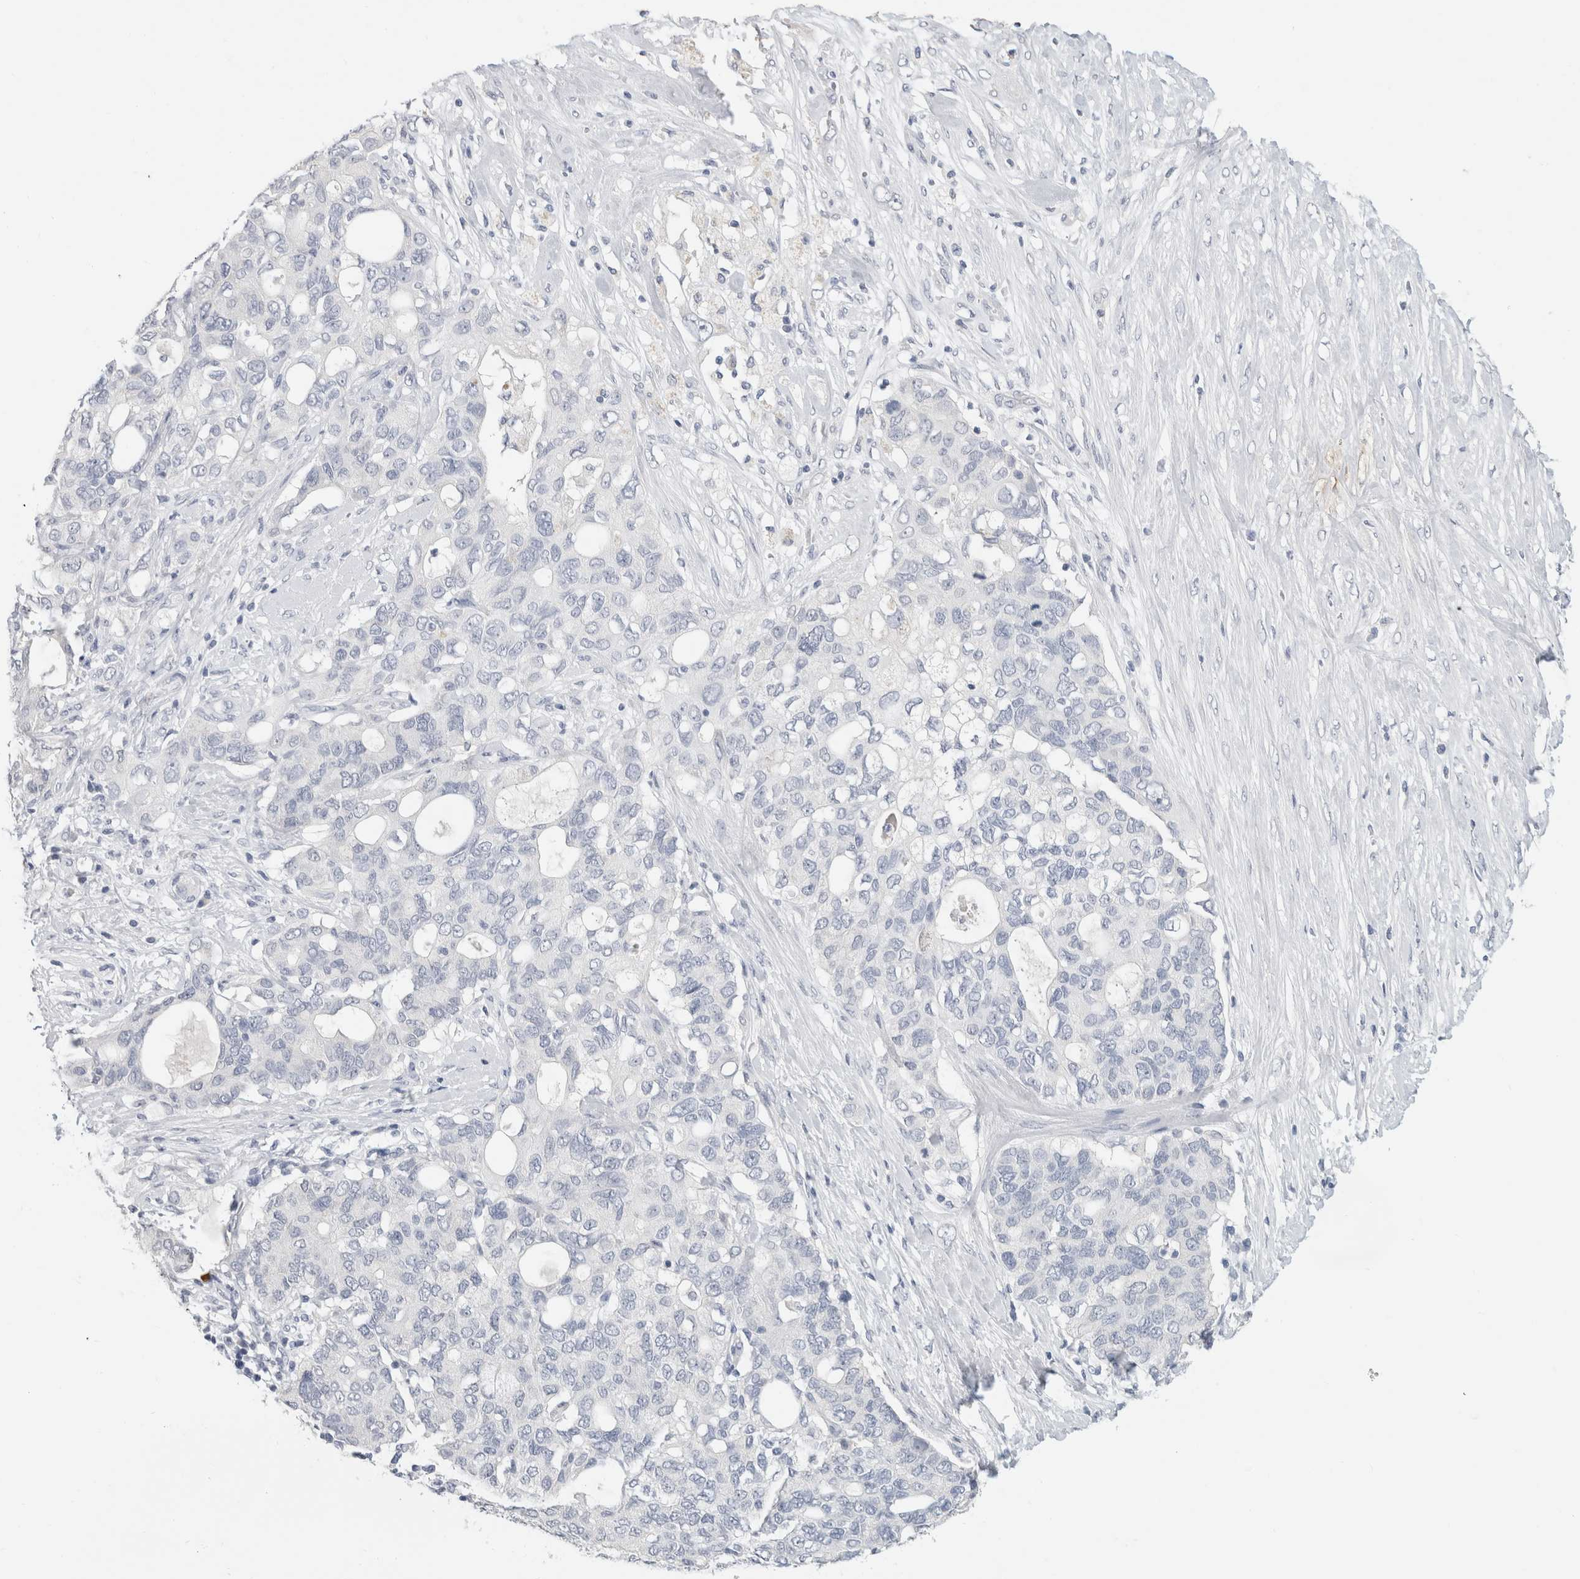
{"staining": {"intensity": "negative", "quantity": "none", "location": "none"}, "tissue": "pancreatic cancer", "cell_type": "Tumor cells", "image_type": "cancer", "snomed": [{"axis": "morphology", "description": "Adenocarcinoma, NOS"}, {"axis": "topography", "description": "Pancreas"}], "caption": "High magnification brightfield microscopy of pancreatic cancer stained with DAB (3,3'-diaminobenzidine) (brown) and counterstained with hematoxylin (blue): tumor cells show no significant staining.", "gene": "BCAN", "patient": {"sex": "female", "age": 56}}